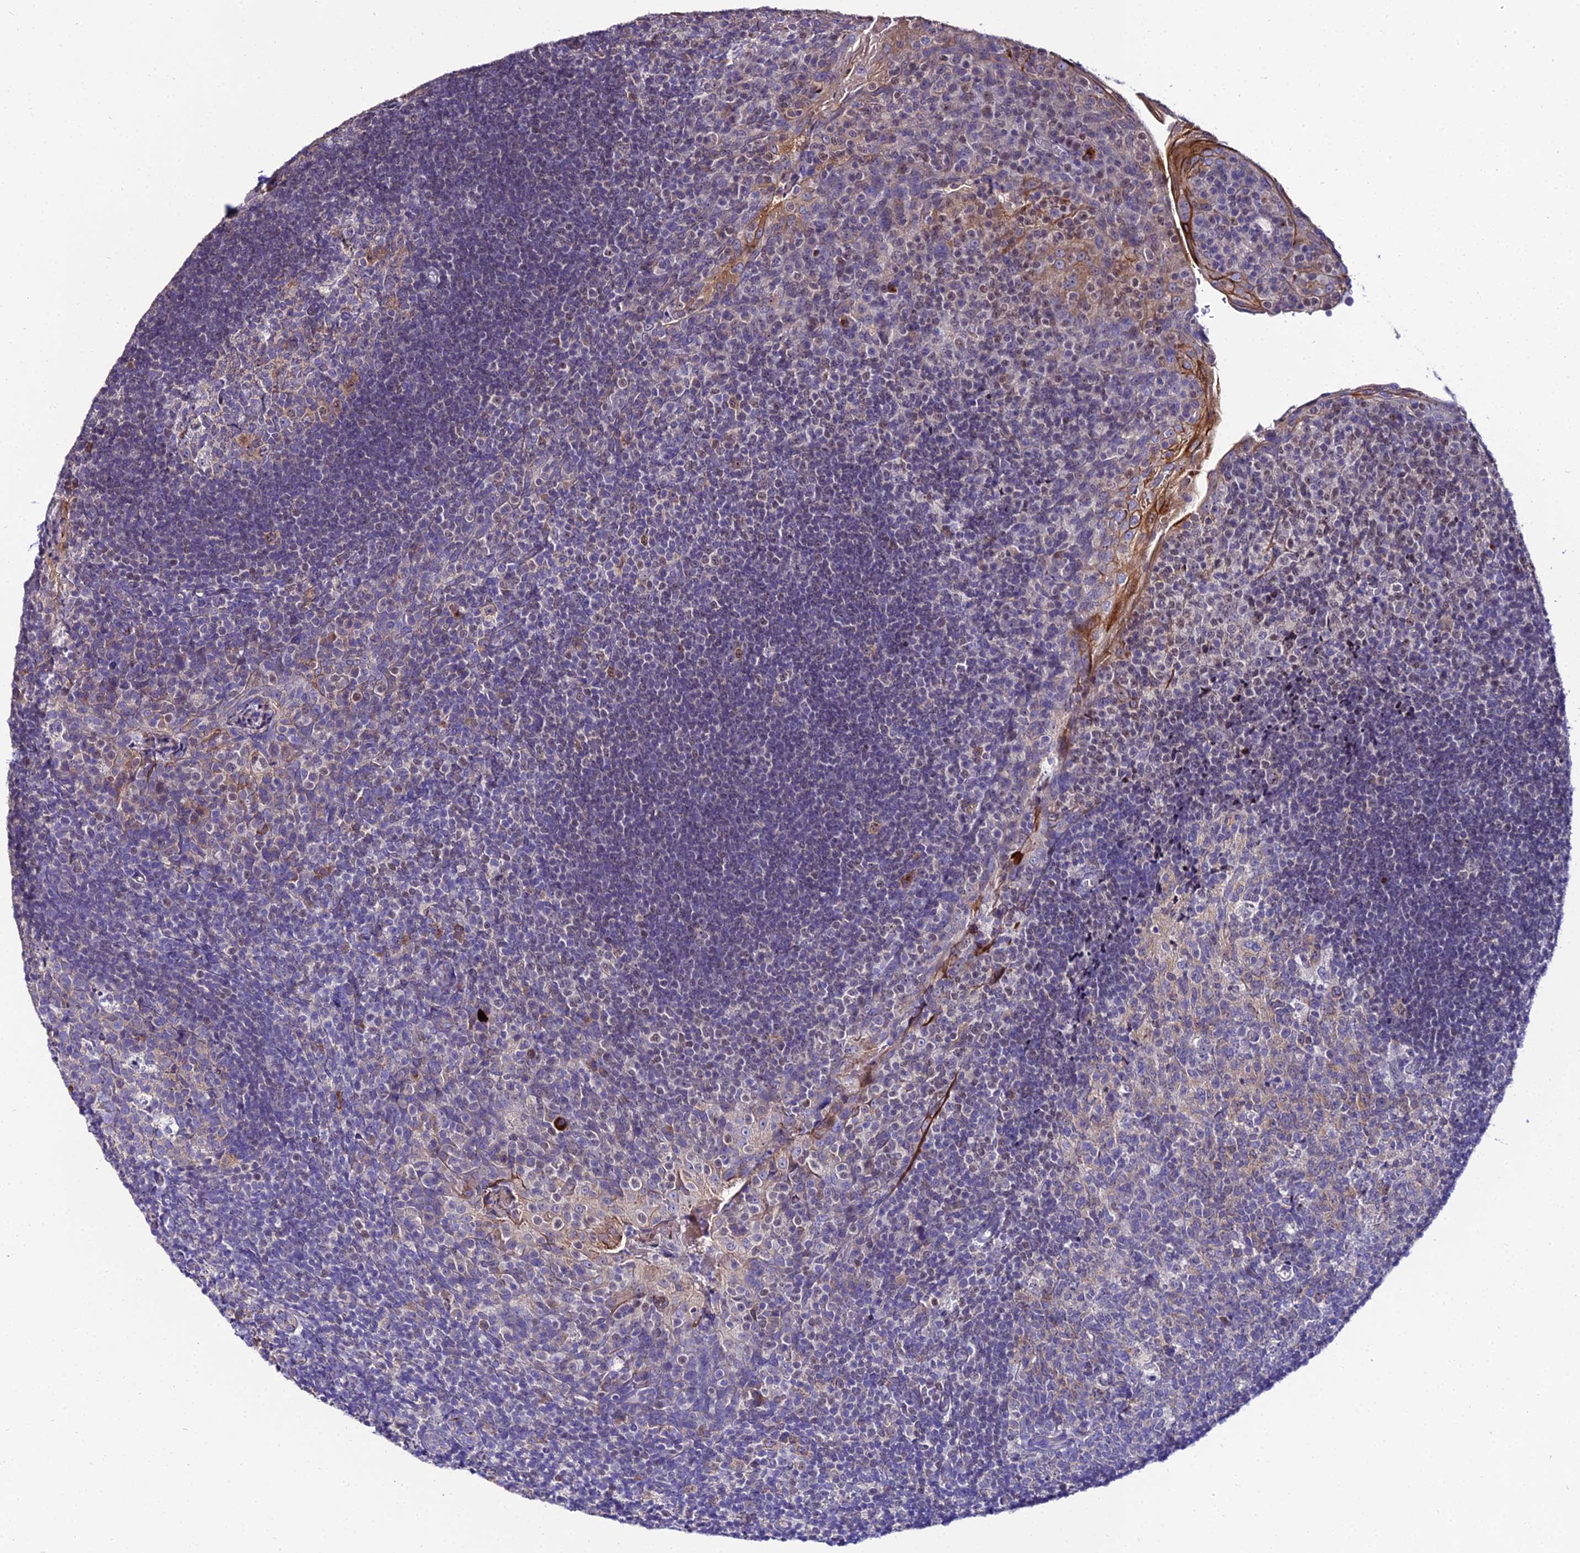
{"staining": {"intensity": "negative", "quantity": "none", "location": "none"}, "tissue": "tonsil", "cell_type": "Germinal center cells", "image_type": "normal", "snomed": [{"axis": "morphology", "description": "Normal tissue, NOS"}, {"axis": "topography", "description": "Tonsil"}], "caption": "High power microscopy histopathology image of an immunohistochemistry (IHC) histopathology image of unremarkable tonsil, revealing no significant expression in germinal center cells.", "gene": "SHQ1", "patient": {"sex": "male", "age": 17}}